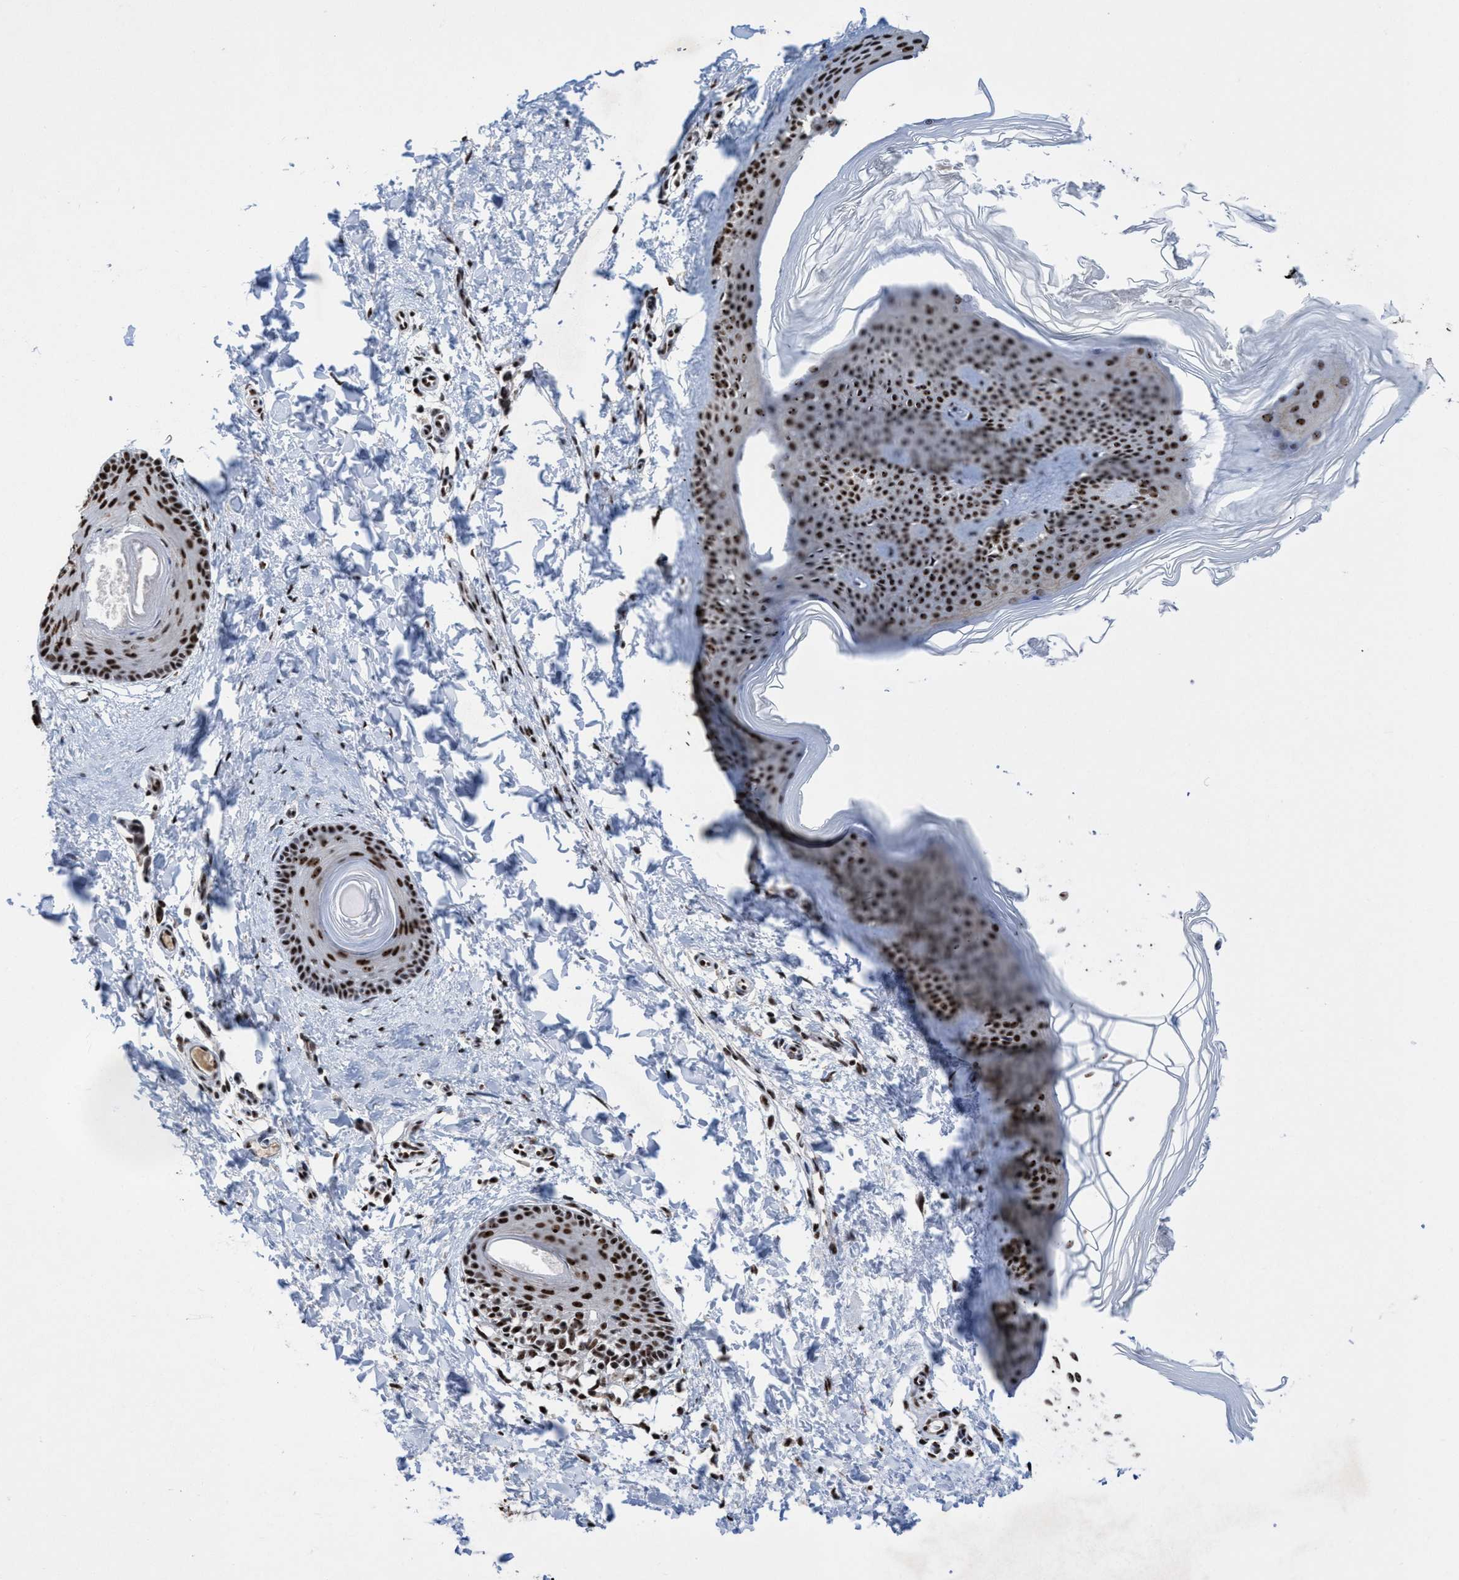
{"staining": {"intensity": "strong", "quantity": ">75%", "location": "nuclear"}, "tissue": "skin", "cell_type": "Fibroblasts", "image_type": "normal", "snomed": [{"axis": "morphology", "description": "Normal tissue, NOS"}, {"axis": "topography", "description": "Skin"}], "caption": "High-magnification brightfield microscopy of normal skin stained with DAB (brown) and counterstained with hematoxylin (blue). fibroblasts exhibit strong nuclear expression is seen in about>75% of cells.", "gene": "EFCAB10", "patient": {"sex": "female", "age": 27}}